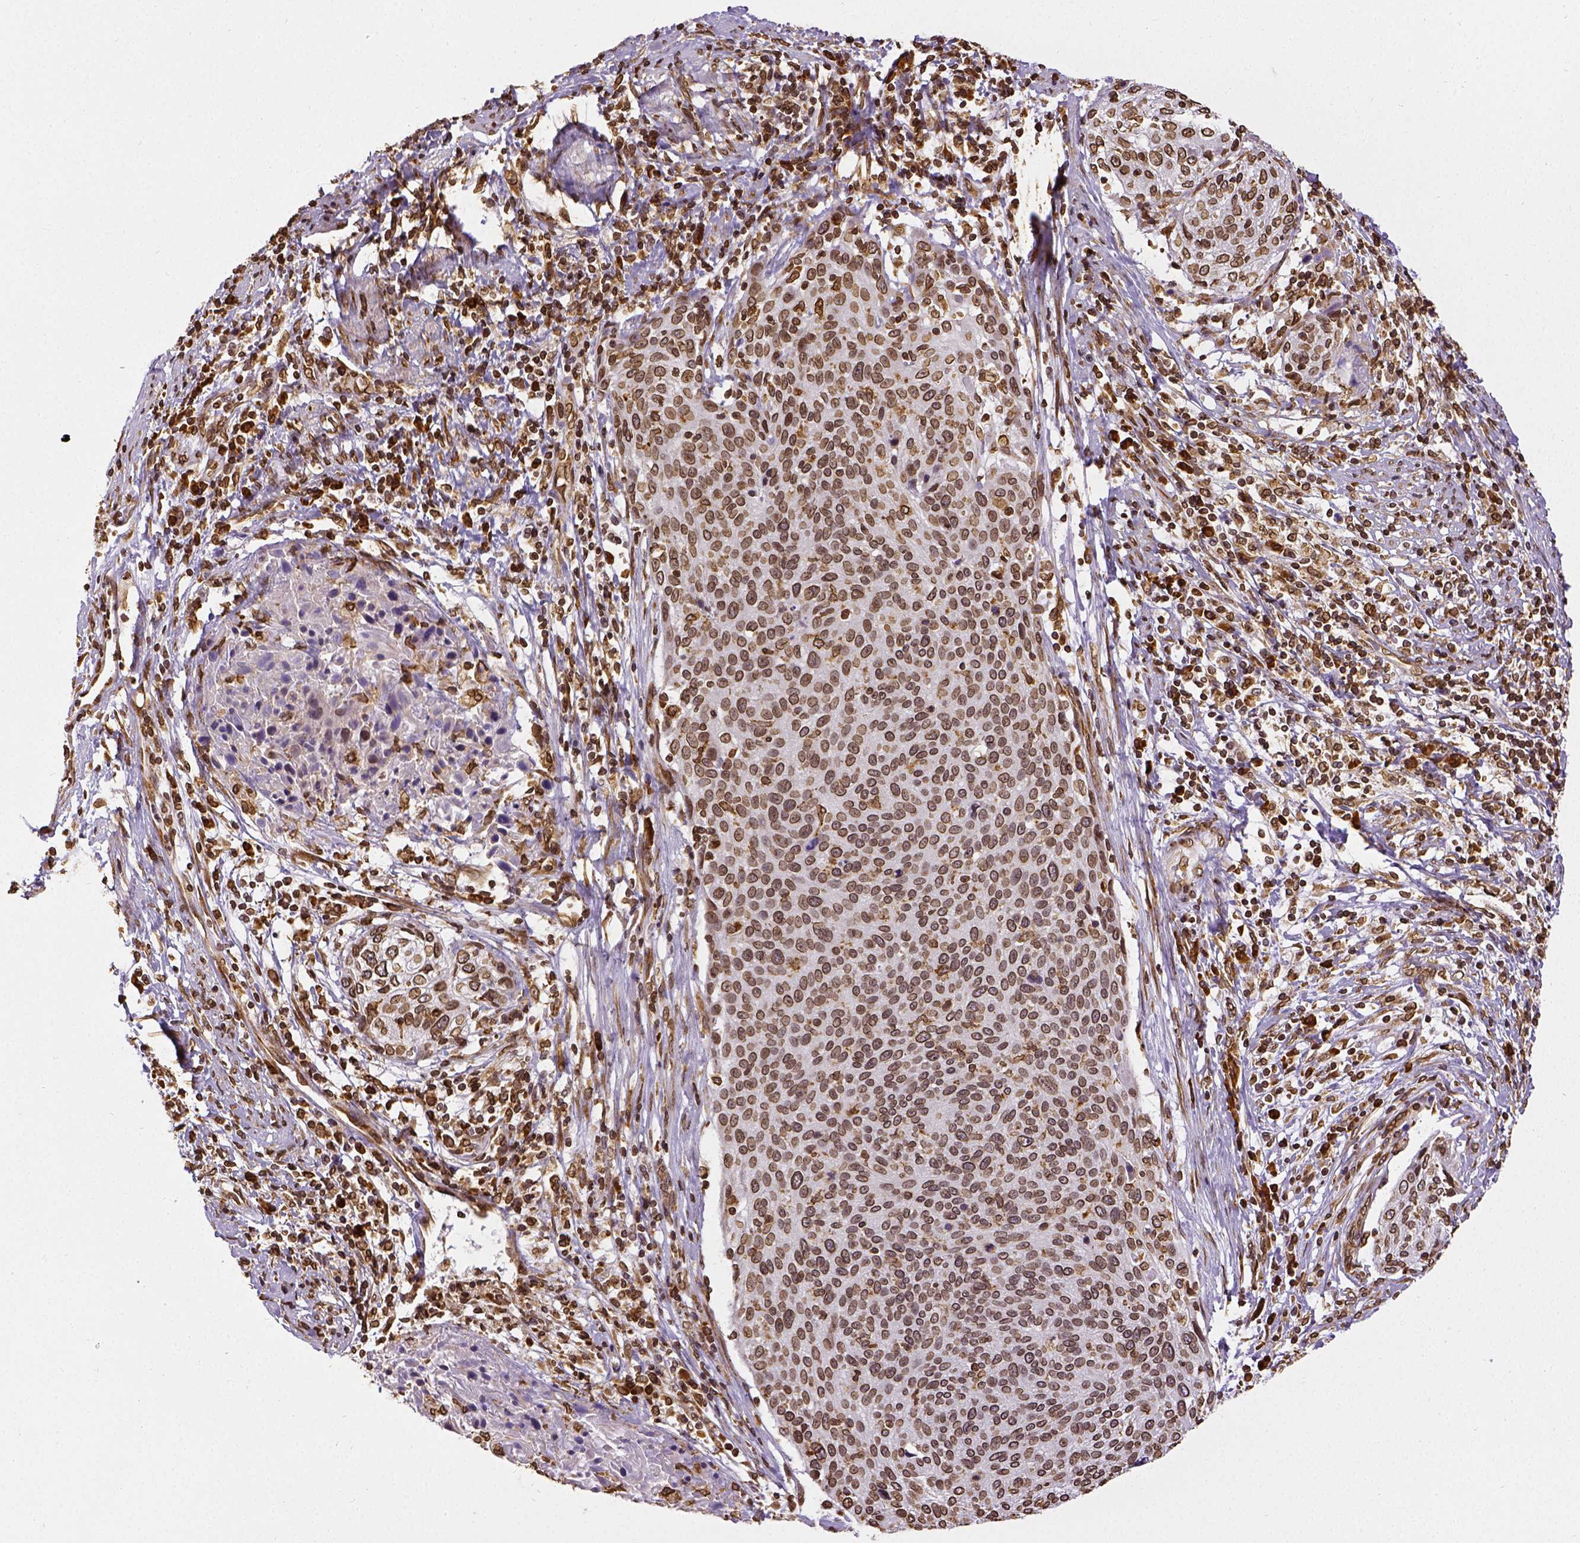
{"staining": {"intensity": "moderate", "quantity": ">75%", "location": "cytoplasmic/membranous,nuclear"}, "tissue": "cervical cancer", "cell_type": "Tumor cells", "image_type": "cancer", "snomed": [{"axis": "morphology", "description": "Squamous cell carcinoma, NOS"}, {"axis": "topography", "description": "Cervix"}], "caption": "An IHC photomicrograph of tumor tissue is shown. Protein staining in brown shows moderate cytoplasmic/membranous and nuclear positivity in cervical squamous cell carcinoma within tumor cells. (DAB = brown stain, brightfield microscopy at high magnification).", "gene": "MTDH", "patient": {"sex": "female", "age": 31}}